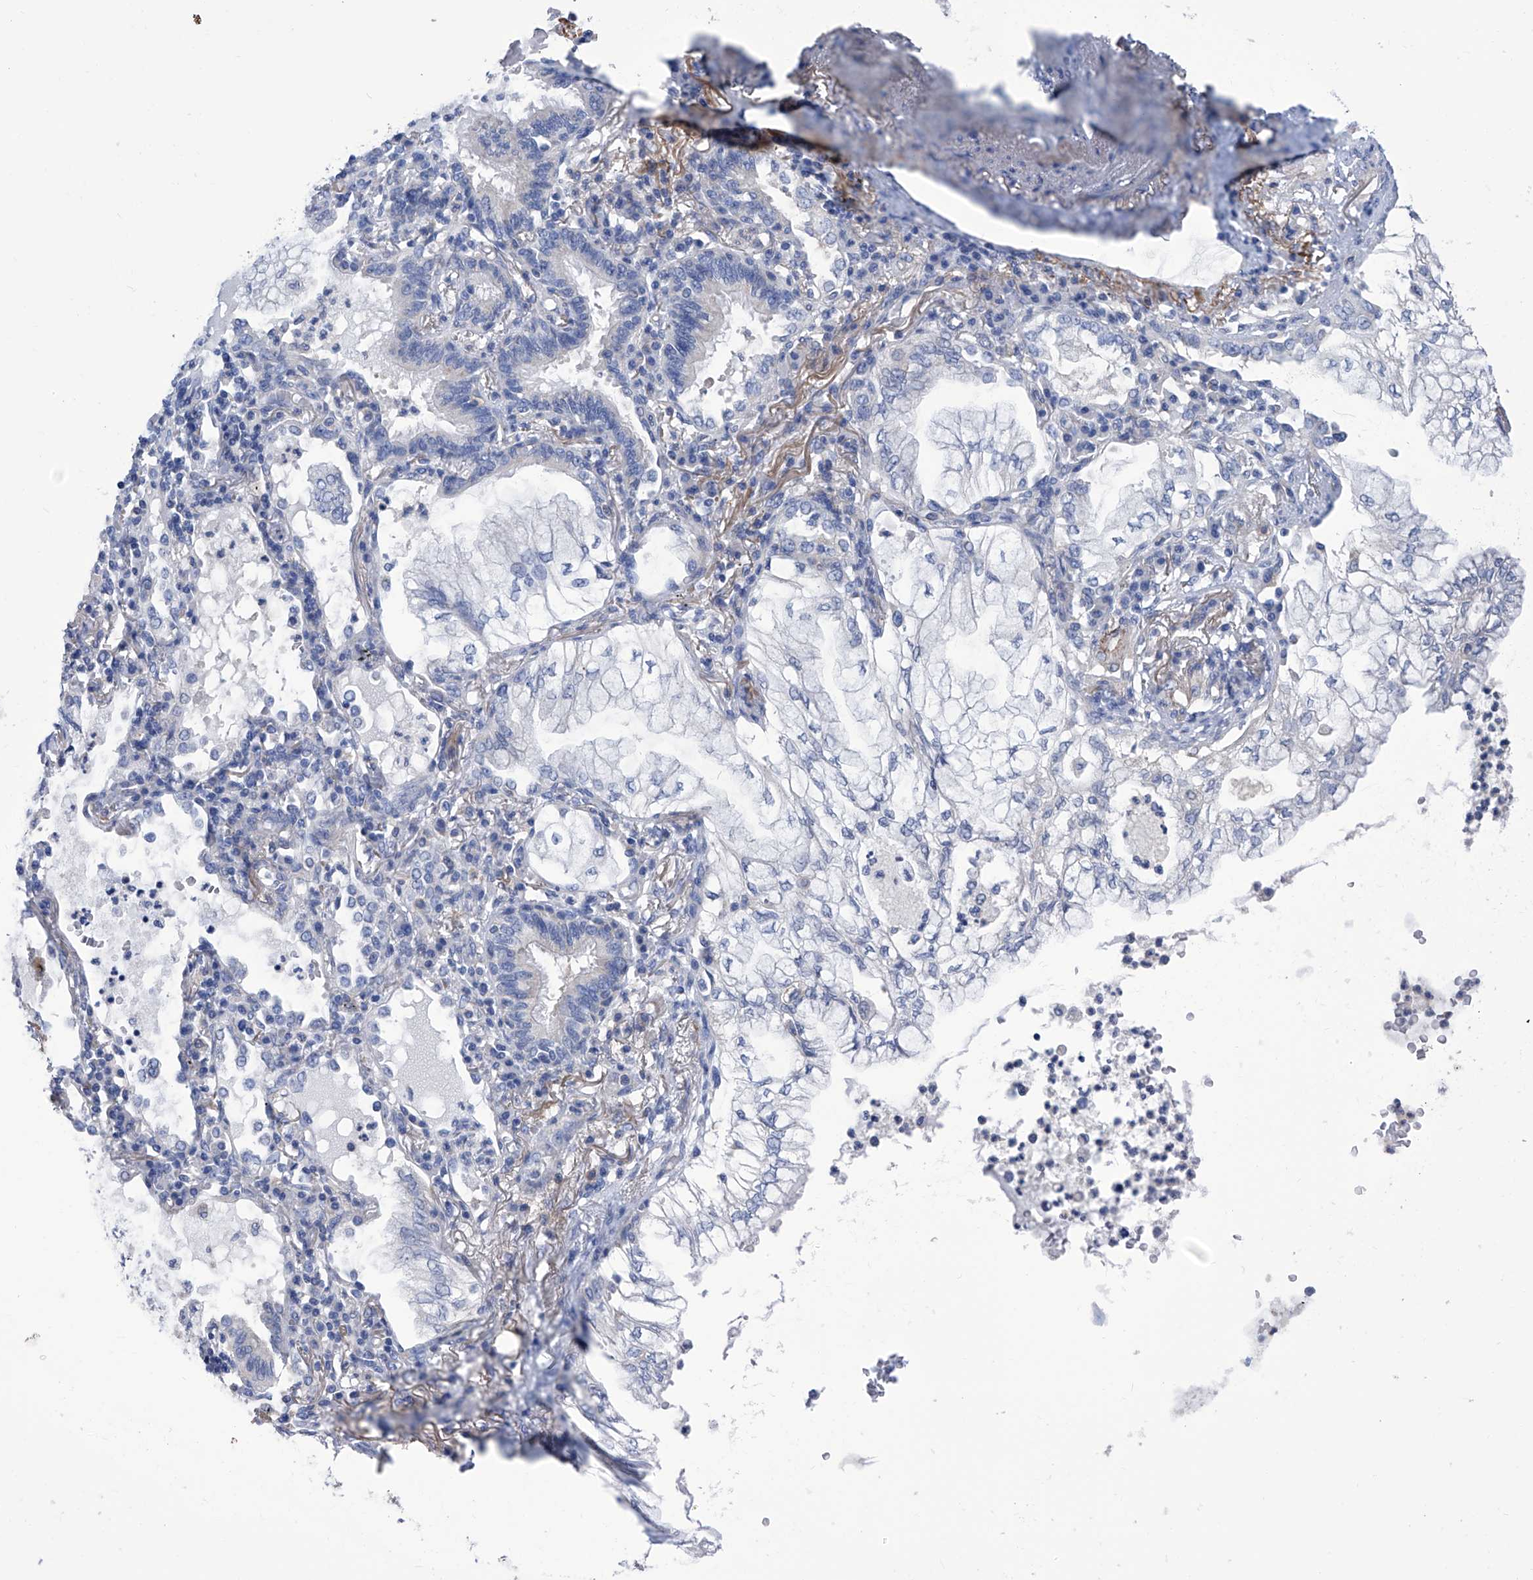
{"staining": {"intensity": "negative", "quantity": "none", "location": "none"}, "tissue": "lung cancer", "cell_type": "Tumor cells", "image_type": "cancer", "snomed": [{"axis": "morphology", "description": "Adenocarcinoma, NOS"}, {"axis": "topography", "description": "Lung"}], "caption": "Human lung adenocarcinoma stained for a protein using immunohistochemistry displays no positivity in tumor cells.", "gene": "SMS", "patient": {"sex": "female", "age": 70}}